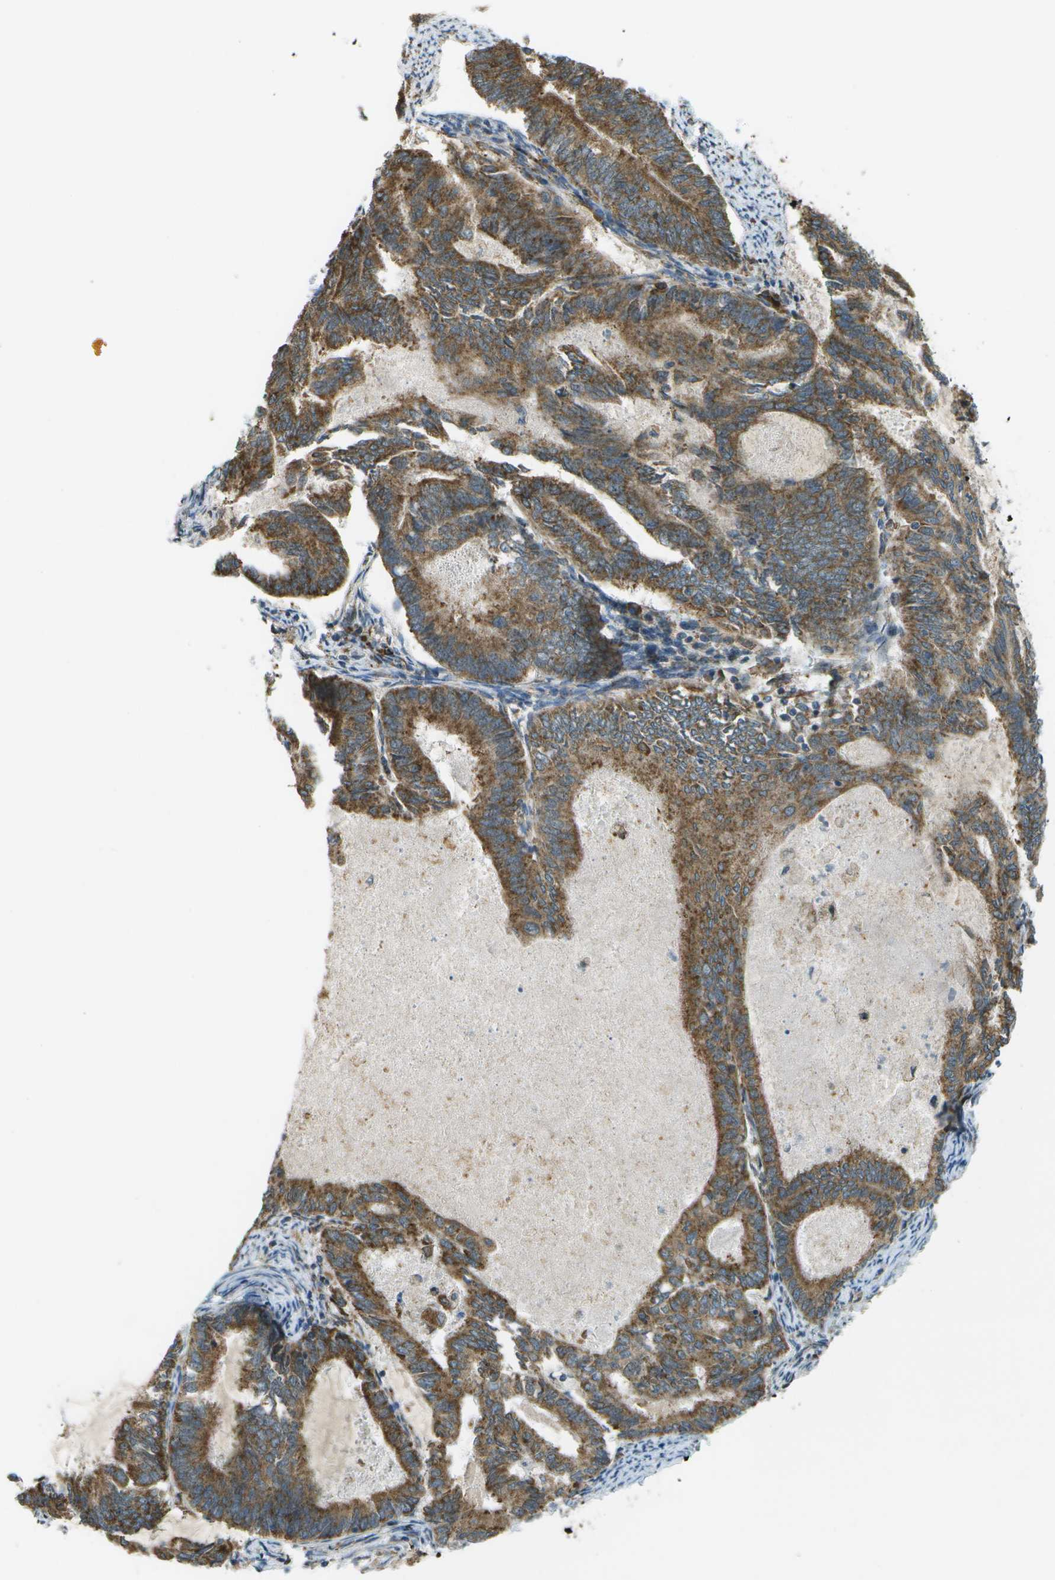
{"staining": {"intensity": "strong", "quantity": ">75%", "location": "cytoplasmic/membranous"}, "tissue": "endometrial cancer", "cell_type": "Tumor cells", "image_type": "cancer", "snomed": [{"axis": "morphology", "description": "Adenocarcinoma, NOS"}, {"axis": "topography", "description": "Endometrium"}], "caption": "High-power microscopy captured an IHC histopathology image of endometrial cancer, revealing strong cytoplasmic/membranous expression in about >75% of tumor cells.", "gene": "USP30", "patient": {"sex": "female", "age": 86}}